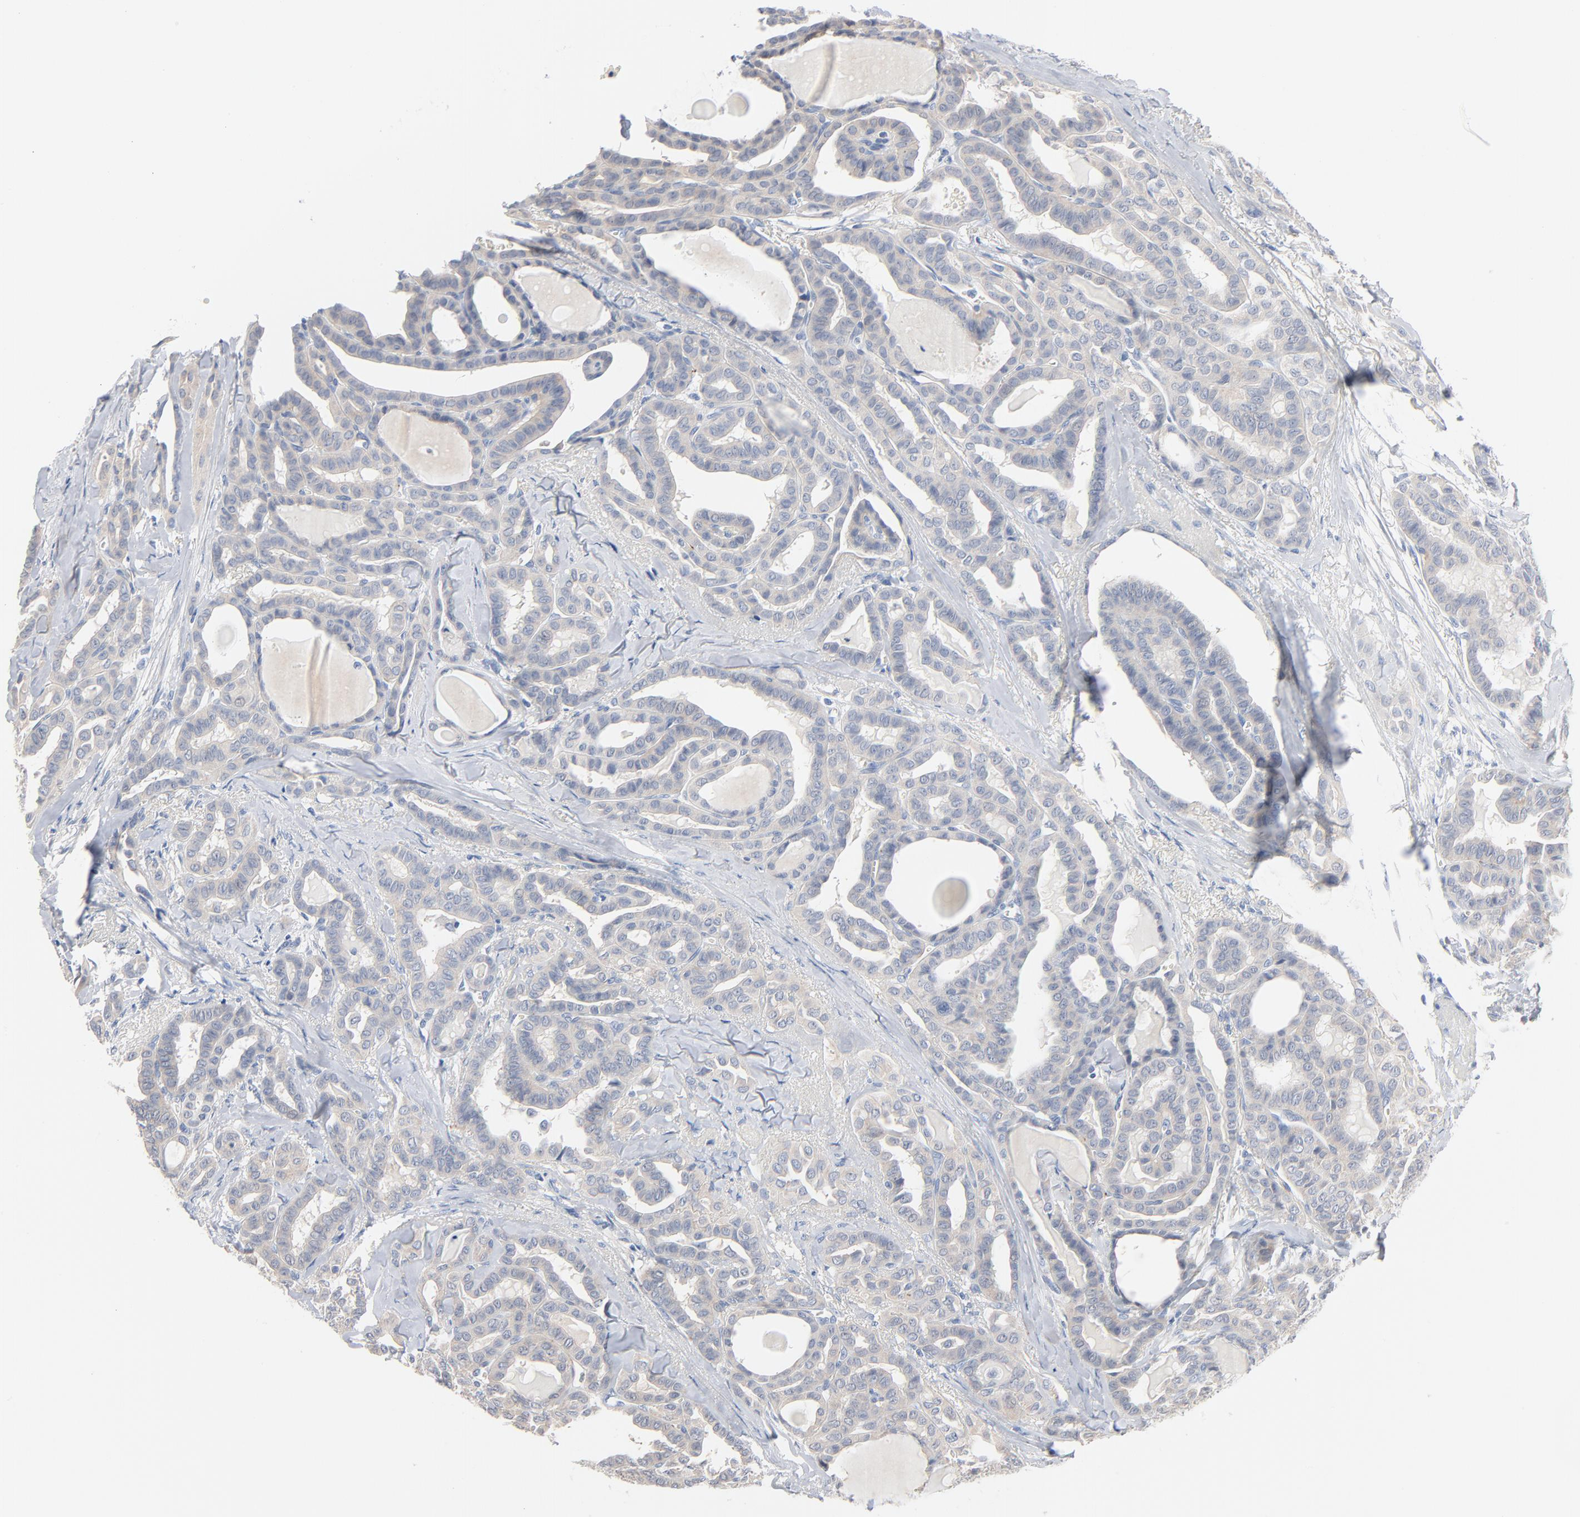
{"staining": {"intensity": "negative", "quantity": "none", "location": "none"}, "tissue": "thyroid cancer", "cell_type": "Tumor cells", "image_type": "cancer", "snomed": [{"axis": "morphology", "description": "Carcinoma, NOS"}, {"axis": "topography", "description": "Thyroid gland"}], "caption": "Thyroid cancer was stained to show a protein in brown. There is no significant expression in tumor cells.", "gene": "IFT43", "patient": {"sex": "female", "age": 91}}